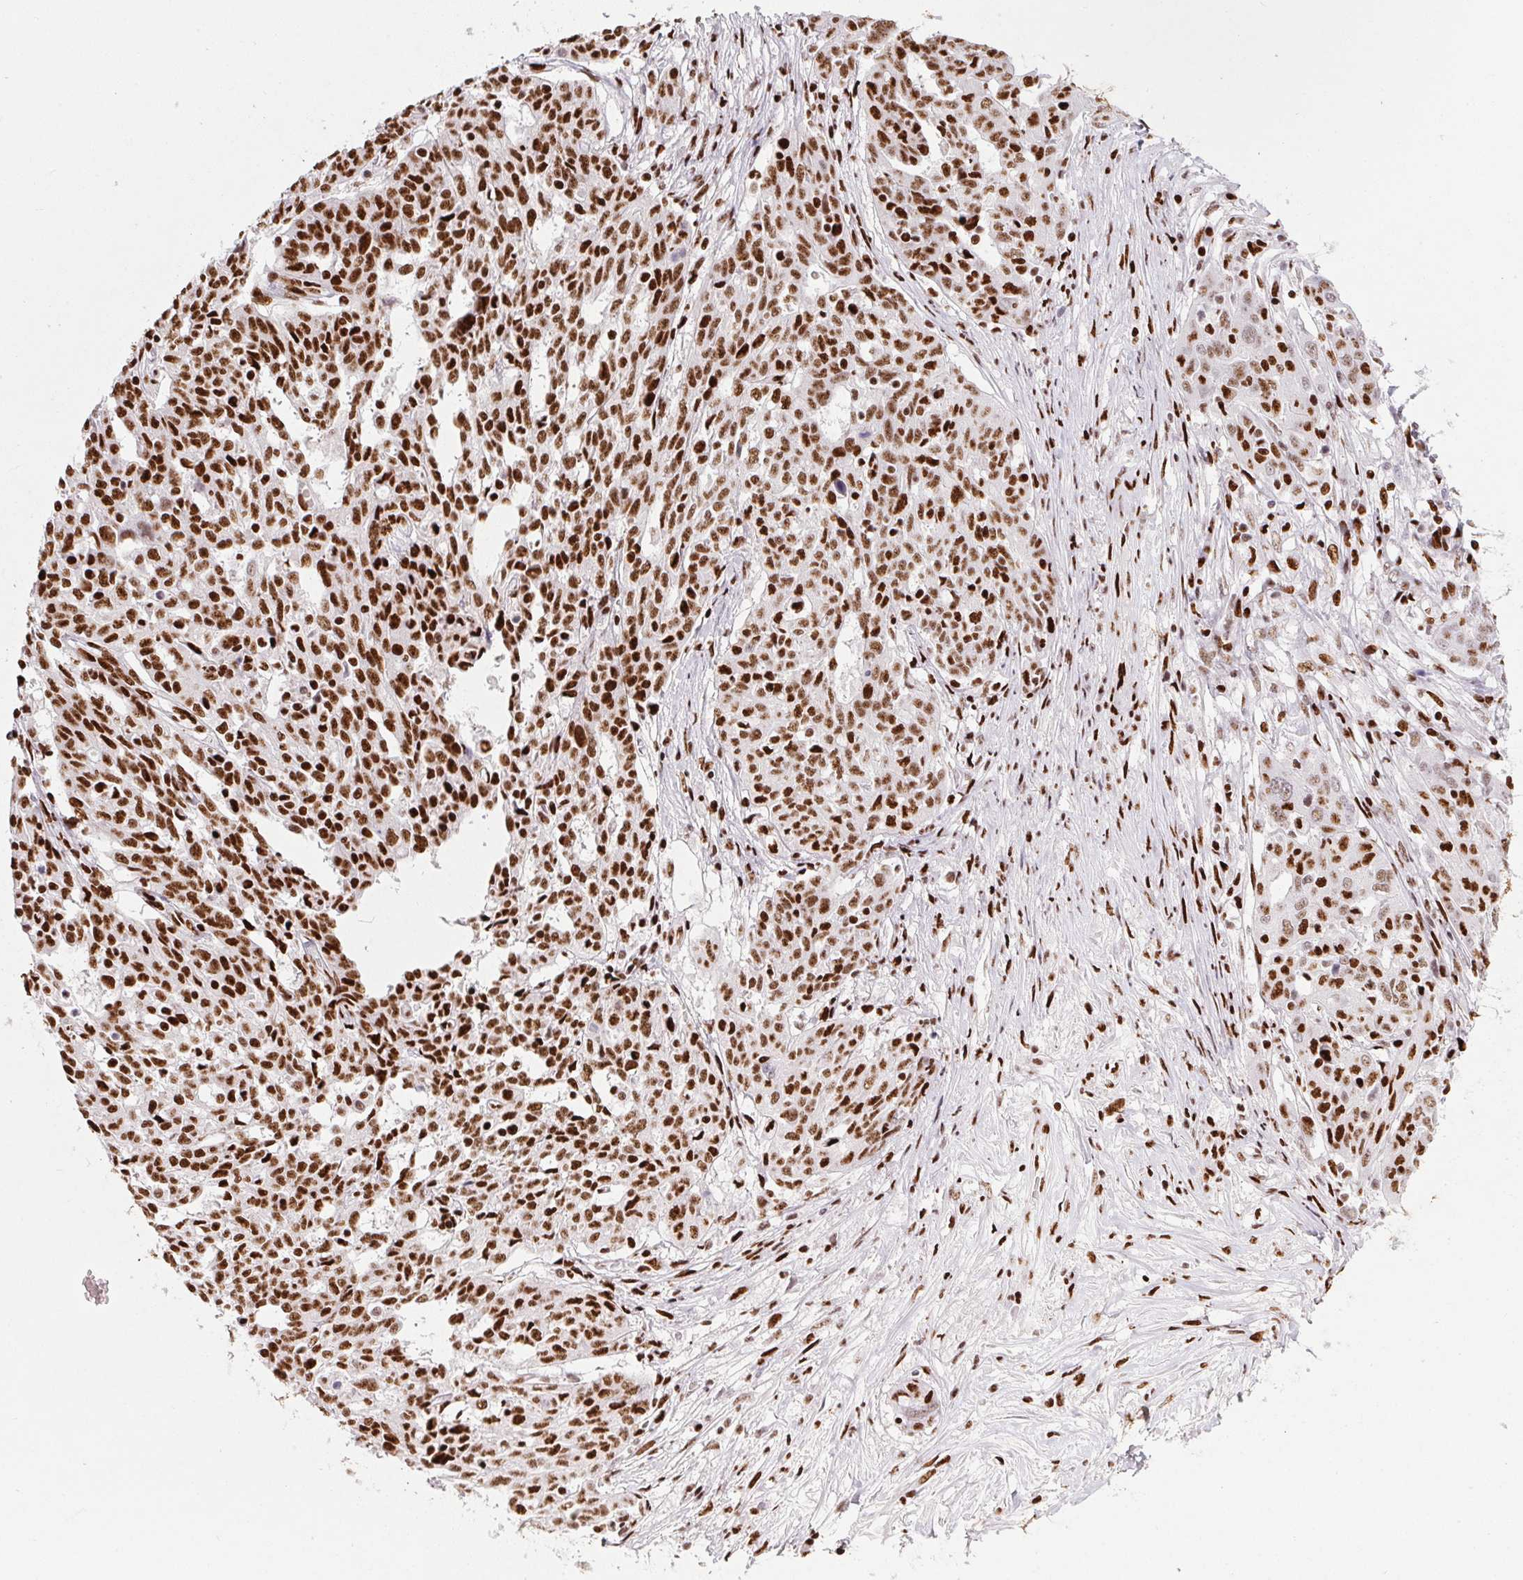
{"staining": {"intensity": "strong", "quantity": ">75%", "location": "nuclear"}, "tissue": "ovarian cancer", "cell_type": "Tumor cells", "image_type": "cancer", "snomed": [{"axis": "morphology", "description": "Cystadenocarcinoma, serous, NOS"}, {"axis": "topography", "description": "Ovary"}], "caption": "Ovarian serous cystadenocarcinoma tissue reveals strong nuclear positivity in about >75% of tumor cells The protein of interest is shown in brown color, while the nuclei are stained blue.", "gene": "PAGE3", "patient": {"sex": "female", "age": 67}}